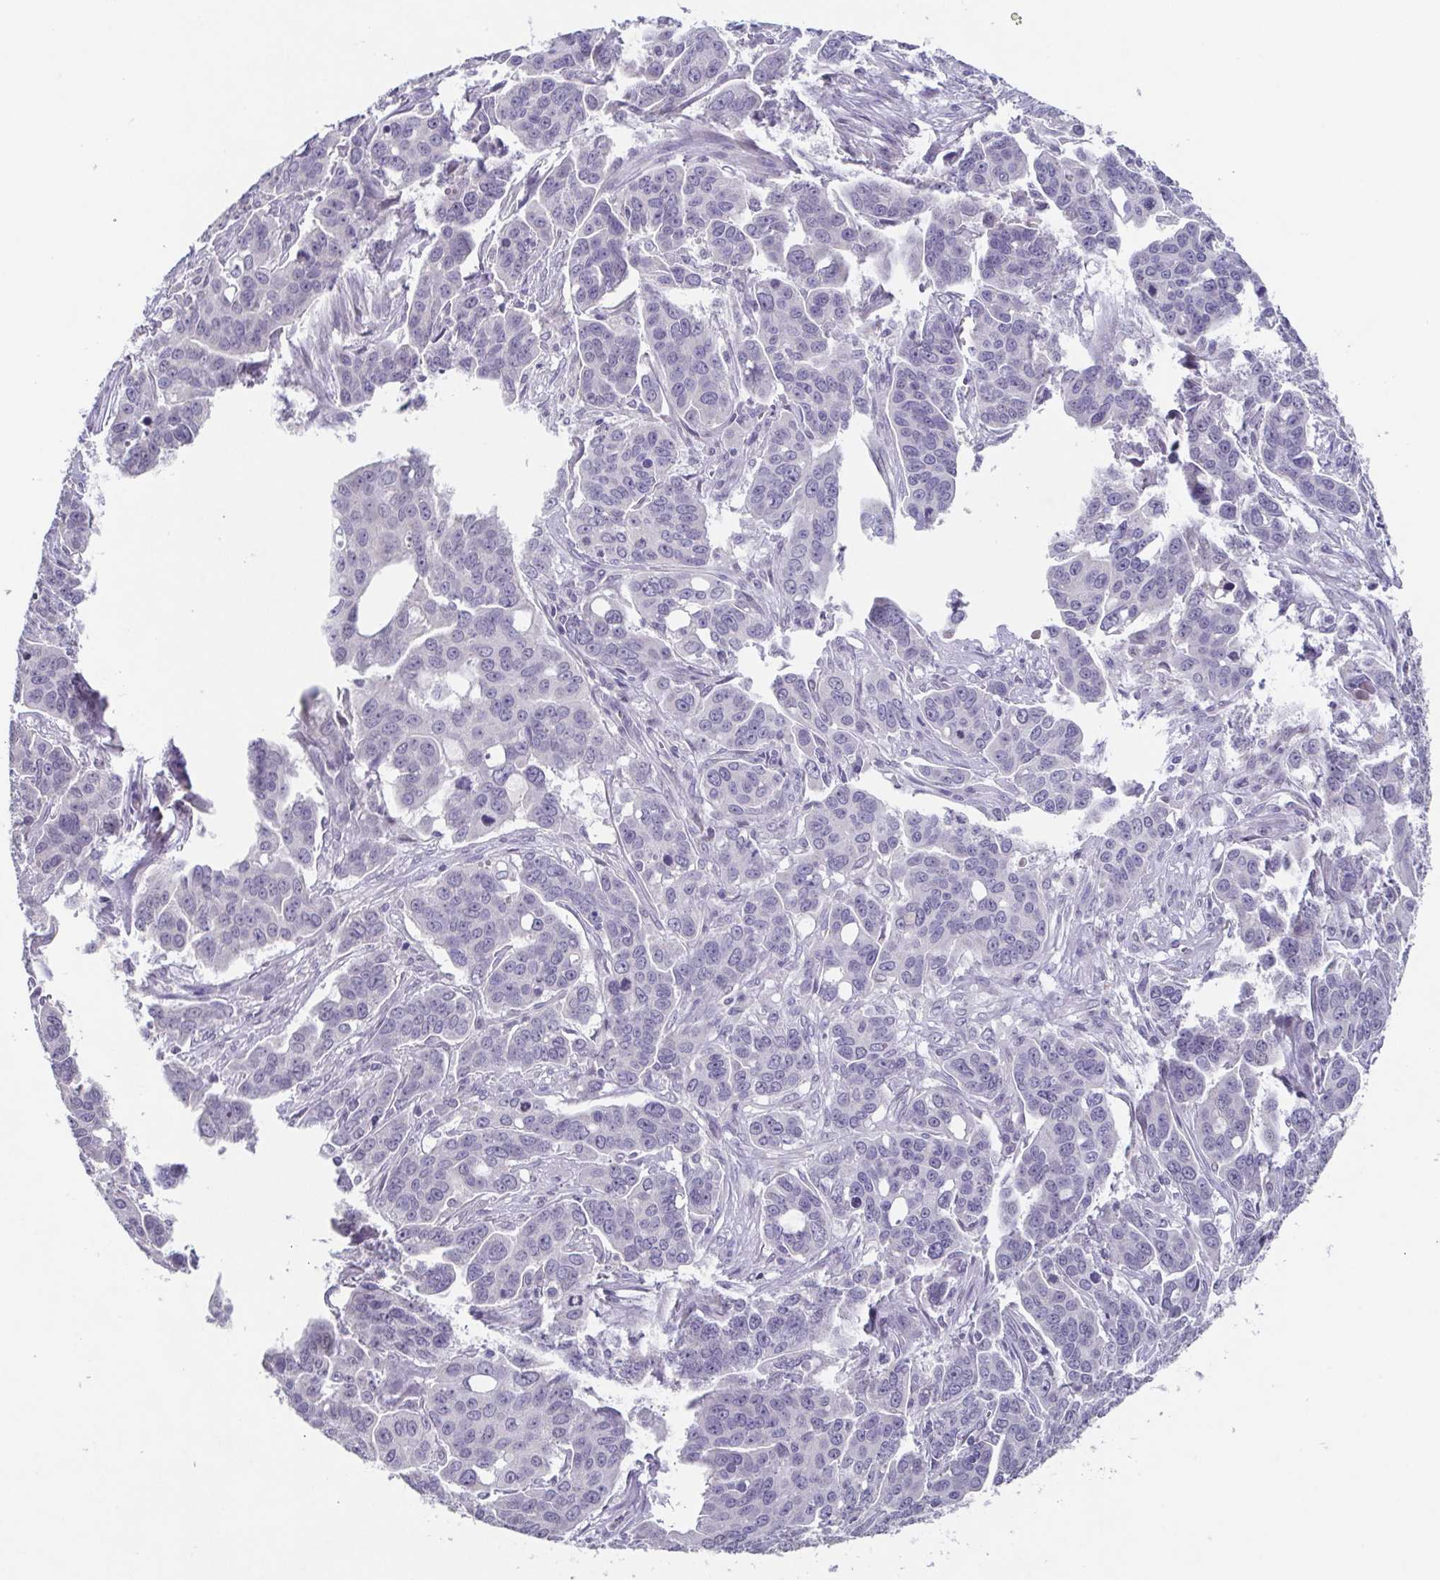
{"staining": {"intensity": "negative", "quantity": "none", "location": "none"}, "tissue": "ovarian cancer", "cell_type": "Tumor cells", "image_type": "cancer", "snomed": [{"axis": "morphology", "description": "Carcinoma, endometroid"}, {"axis": "topography", "description": "Ovary"}], "caption": "Immunohistochemistry photomicrograph of ovarian endometroid carcinoma stained for a protein (brown), which reveals no staining in tumor cells. (DAB IHC with hematoxylin counter stain).", "gene": "GHRL", "patient": {"sex": "female", "age": 78}}